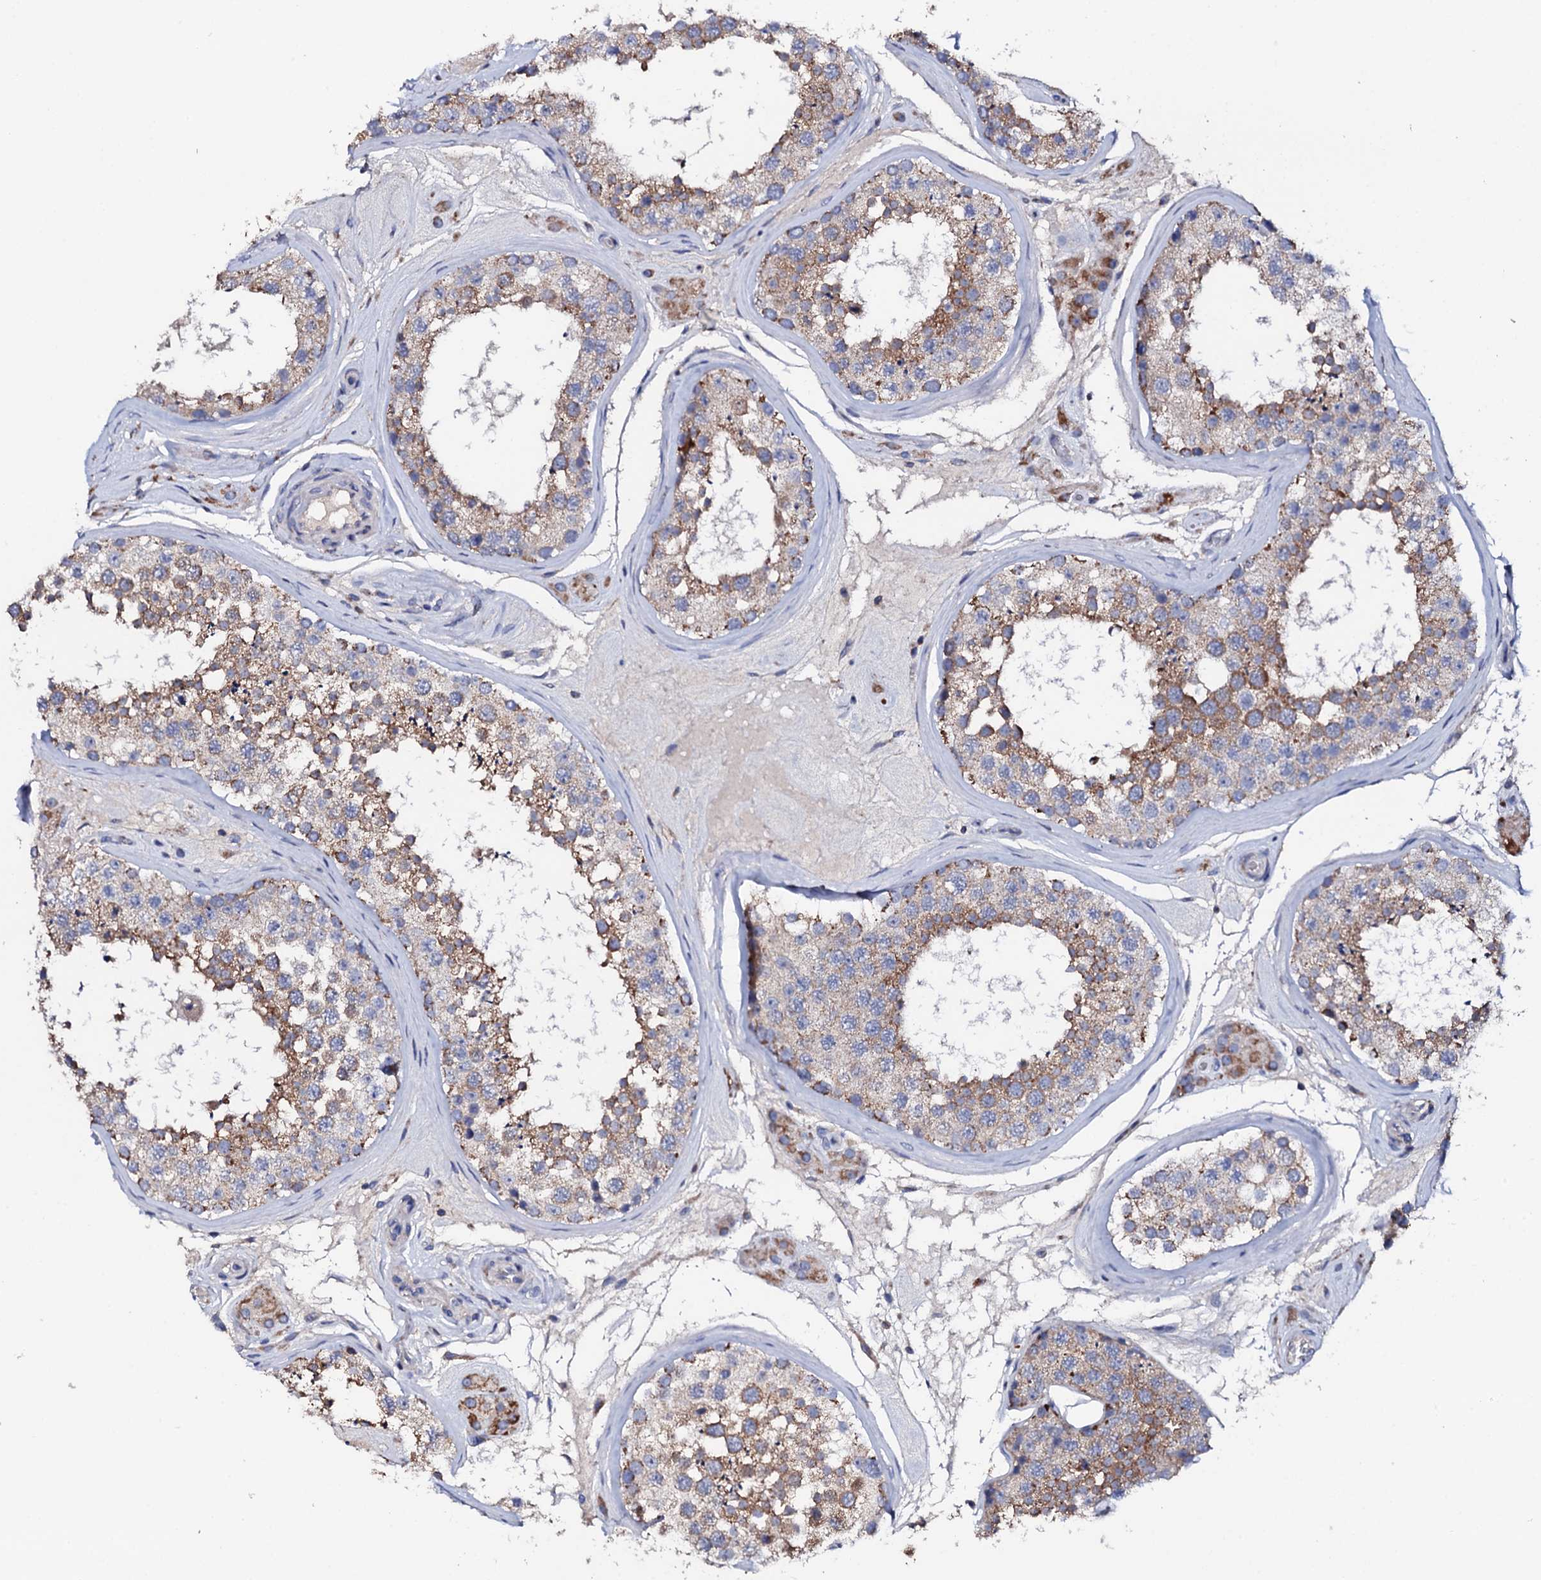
{"staining": {"intensity": "moderate", "quantity": "25%-75%", "location": "cytoplasmic/membranous"}, "tissue": "testis", "cell_type": "Cells in seminiferous ducts", "image_type": "normal", "snomed": [{"axis": "morphology", "description": "Normal tissue, NOS"}, {"axis": "topography", "description": "Testis"}], "caption": "A brown stain labels moderate cytoplasmic/membranous positivity of a protein in cells in seminiferous ducts of normal human testis.", "gene": "TCAF2C", "patient": {"sex": "male", "age": 46}}